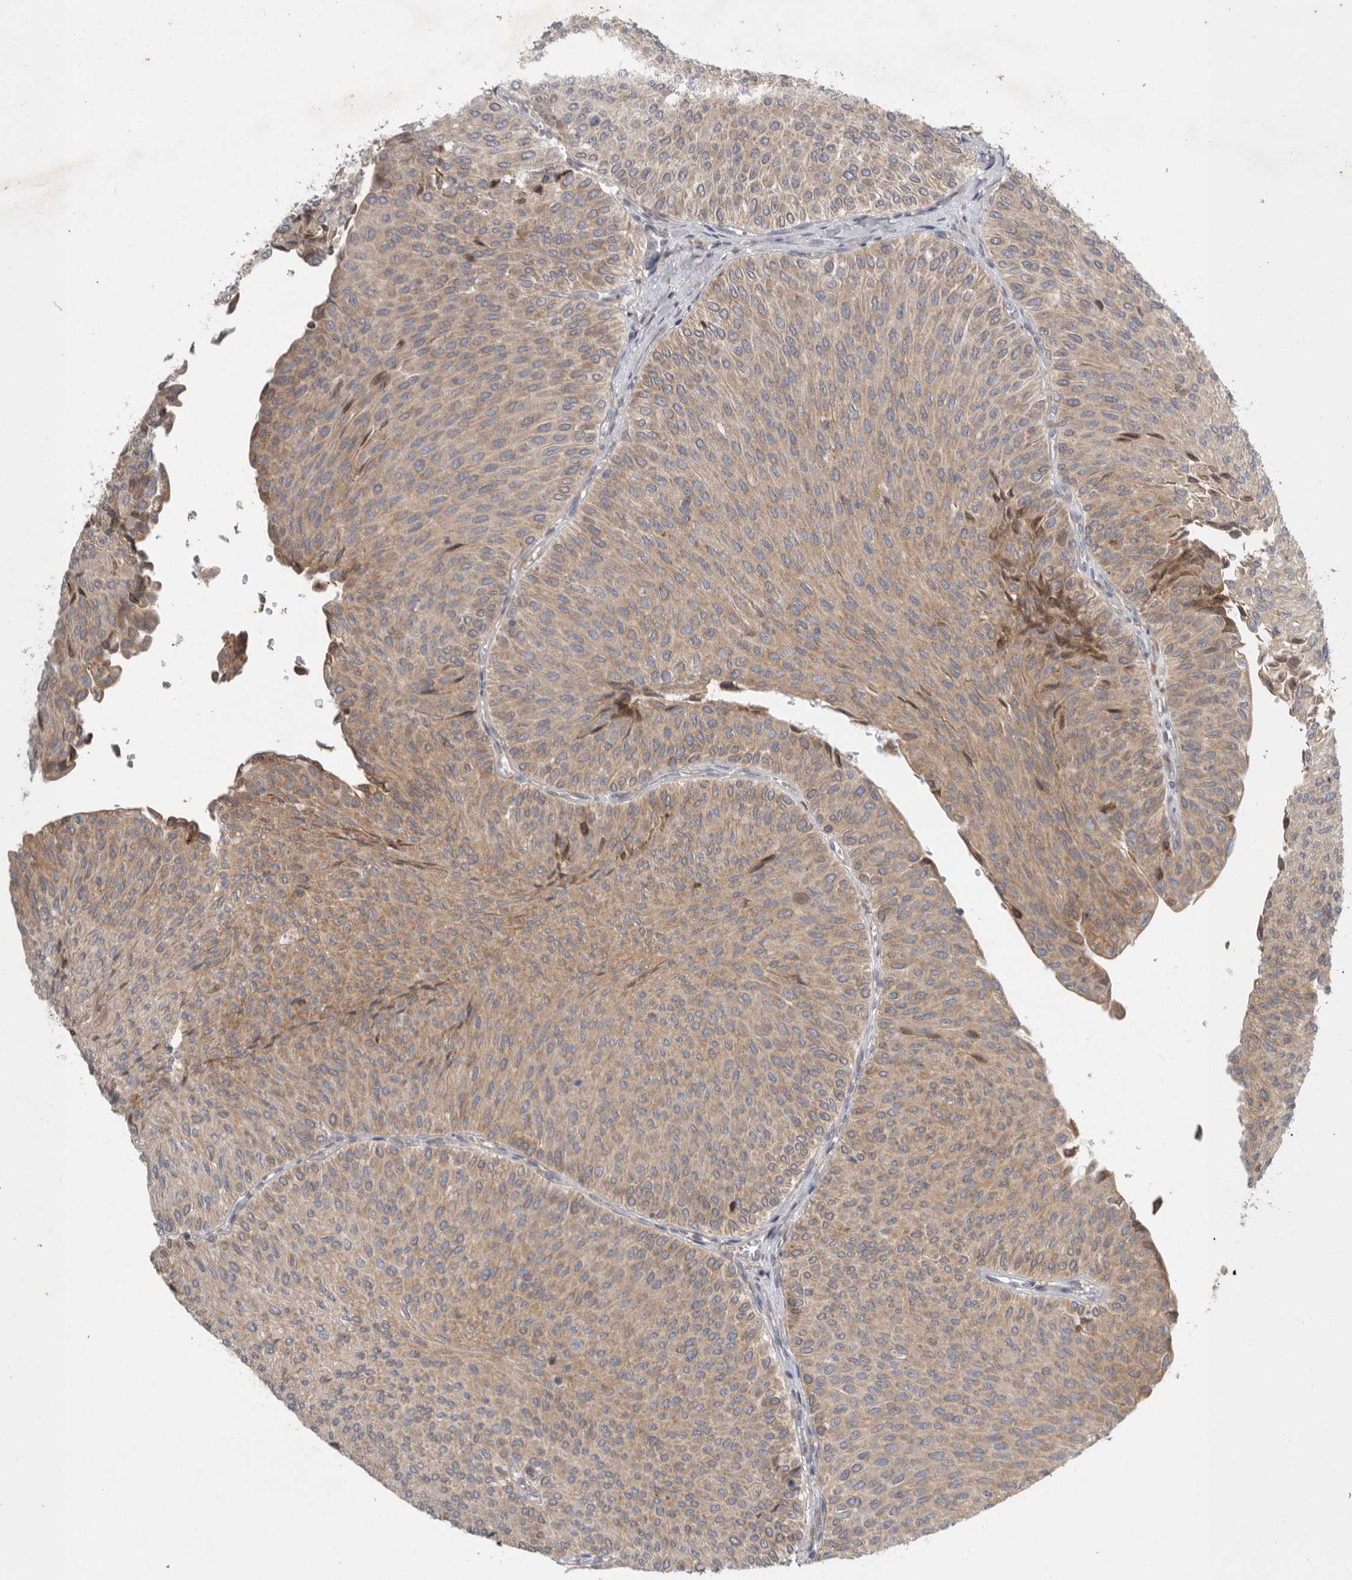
{"staining": {"intensity": "moderate", "quantity": "25%-75%", "location": "cytoplasmic/membranous"}, "tissue": "urothelial cancer", "cell_type": "Tumor cells", "image_type": "cancer", "snomed": [{"axis": "morphology", "description": "Urothelial carcinoma, Low grade"}, {"axis": "topography", "description": "Urinary bladder"}], "caption": "Brown immunohistochemical staining in urothelial cancer displays moderate cytoplasmic/membranous positivity in approximately 25%-75% of tumor cells.", "gene": "GANAB", "patient": {"sex": "male", "age": 78}}